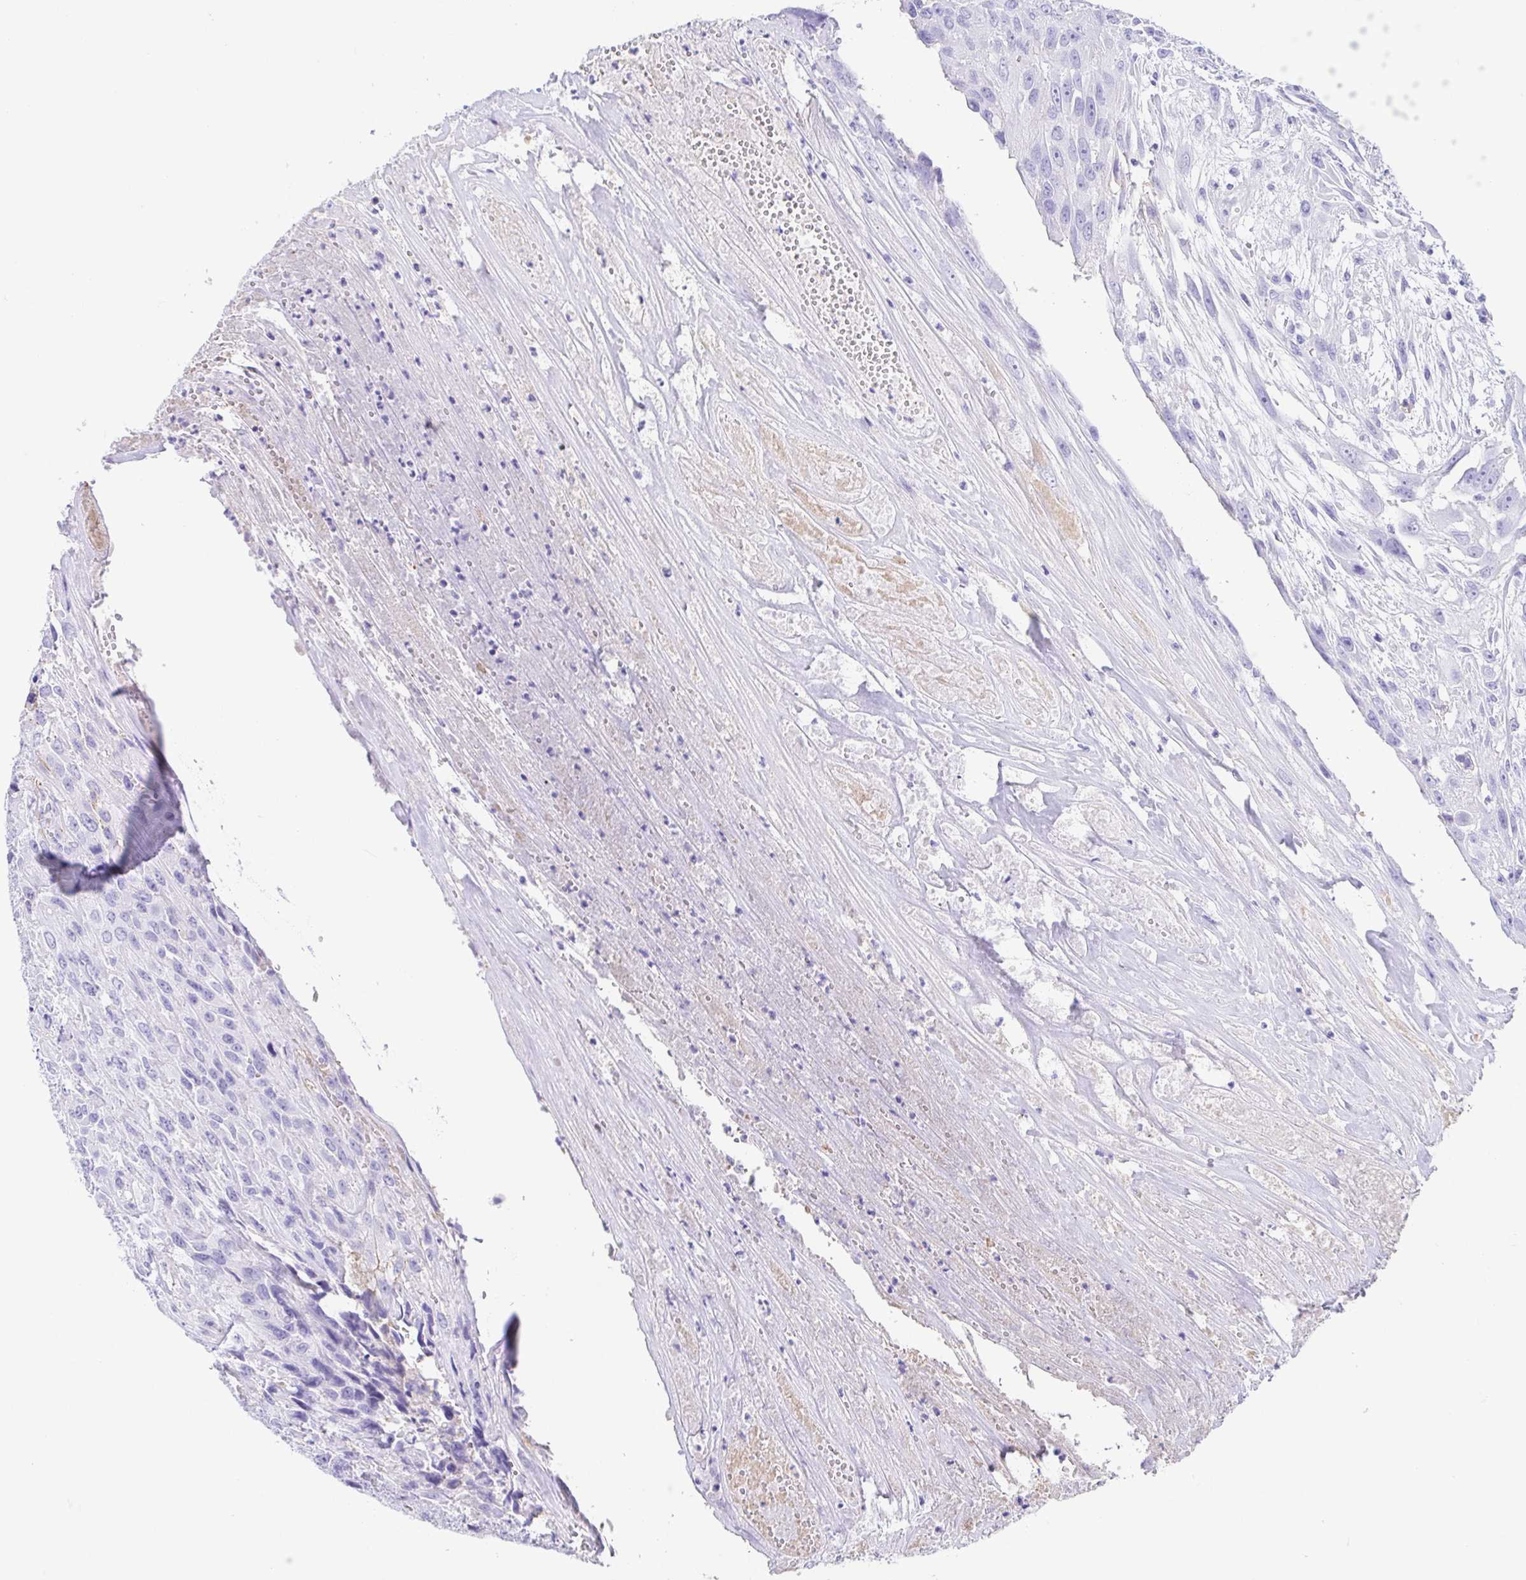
{"staining": {"intensity": "negative", "quantity": "none", "location": "none"}, "tissue": "urothelial cancer", "cell_type": "Tumor cells", "image_type": "cancer", "snomed": [{"axis": "morphology", "description": "Urothelial carcinoma, High grade"}, {"axis": "topography", "description": "Urinary bladder"}], "caption": "The photomicrograph reveals no staining of tumor cells in urothelial carcinoma (high-grade).", "gene": "GKN1", "patient": {"sex": "male", "age": 67}}